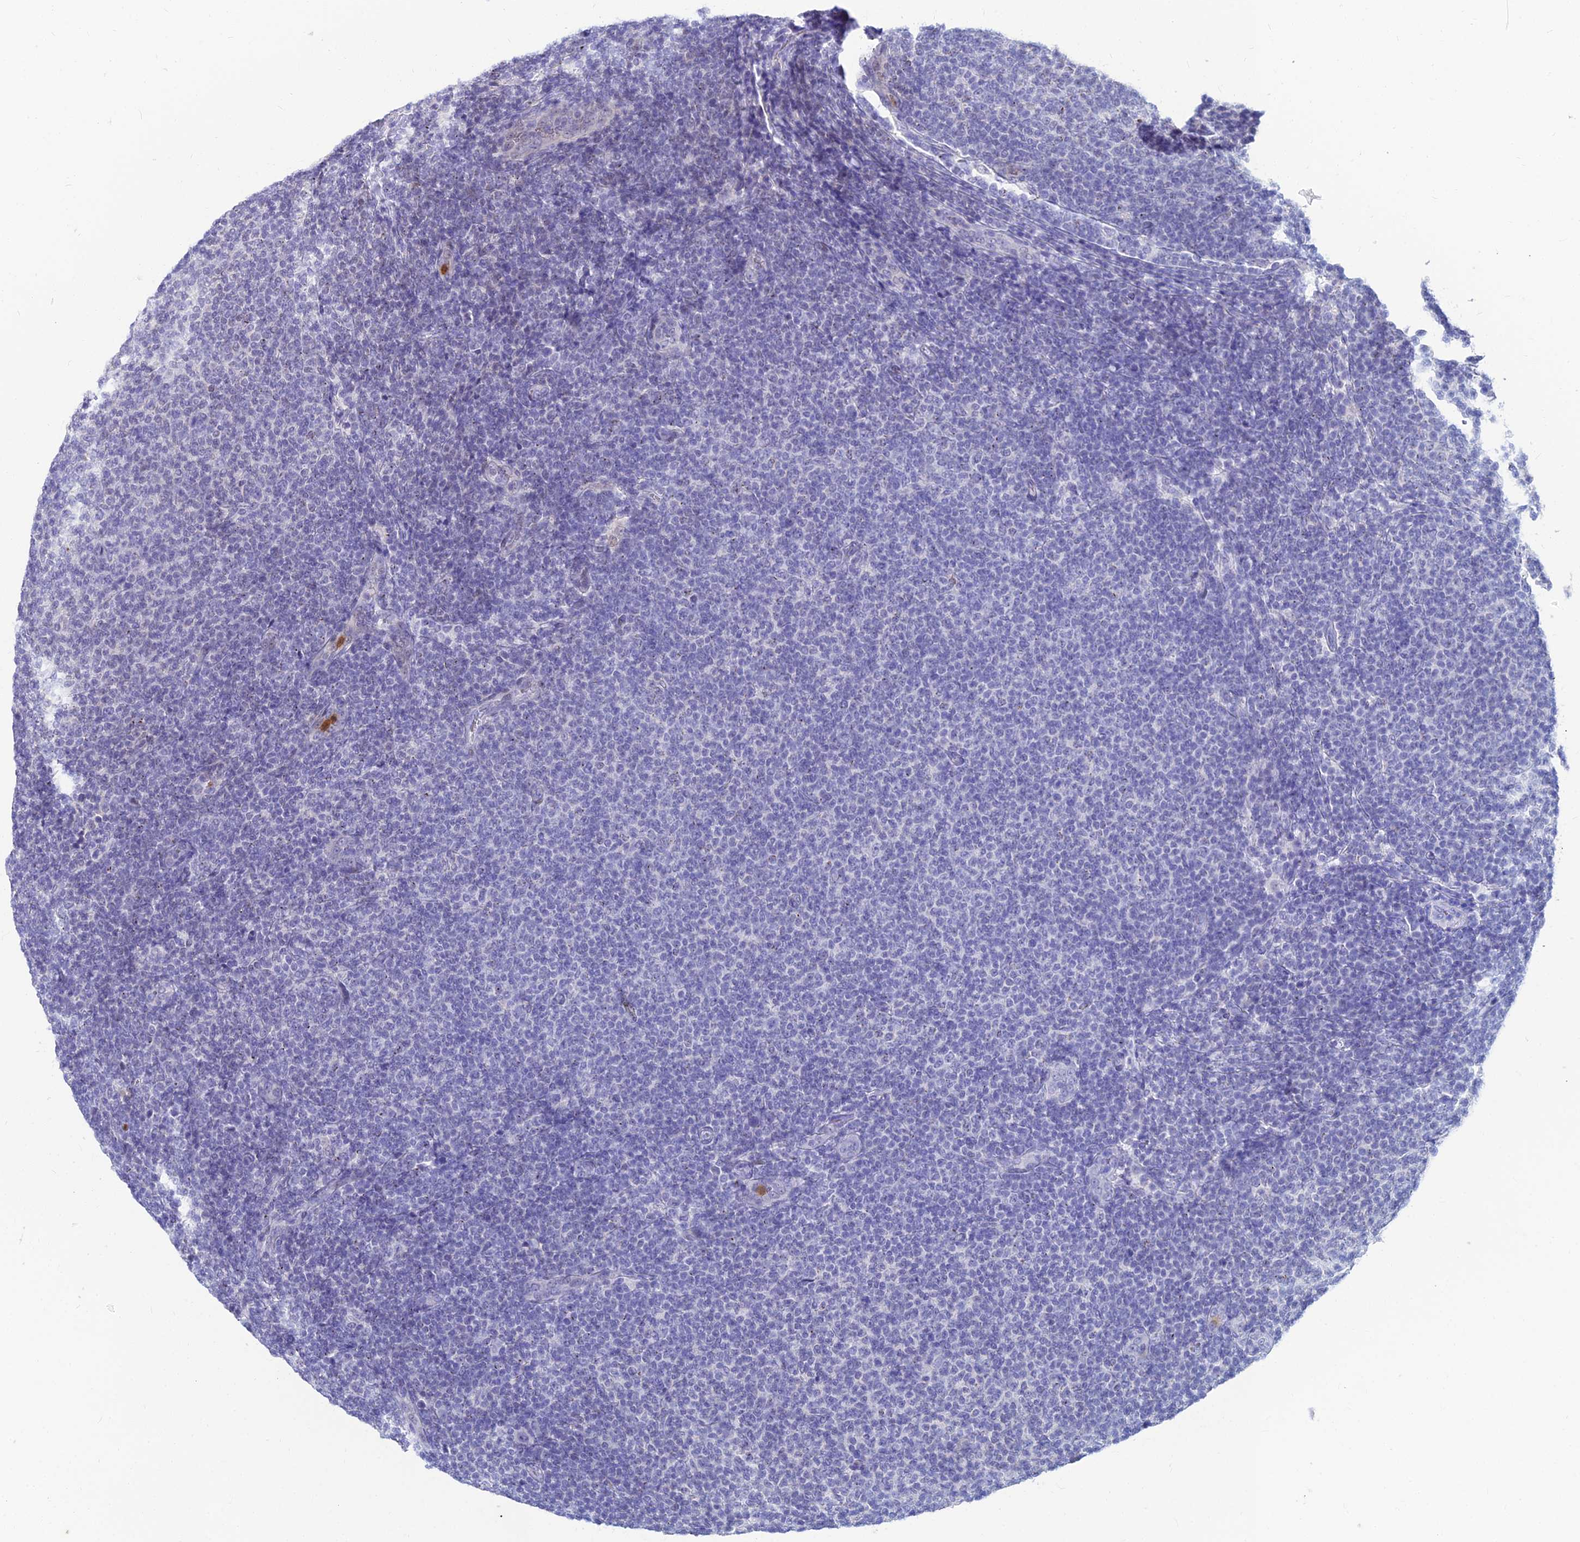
{"staining": {"intensity": "negative", "quantity": "none", "location": "none"}, "tissue": "lymphoma", "cell_type": "Tumor cells", "image_type": "cancer", "snomed": [{"axis": "morphology", "description": "Malignant lymphoma, non-Hodgkin's type, Low grade"}, {"axis": "topography", "description": "Lymph node"}], "caption": "High magnification brightfield microscopy of lymphoma stained with DAB (brown) and counterstained with hematoxylin (blue): tumor cells show no significant expression.", "gene": "GOLGA6D", "patient": {"sex": "male", "age": 66}}